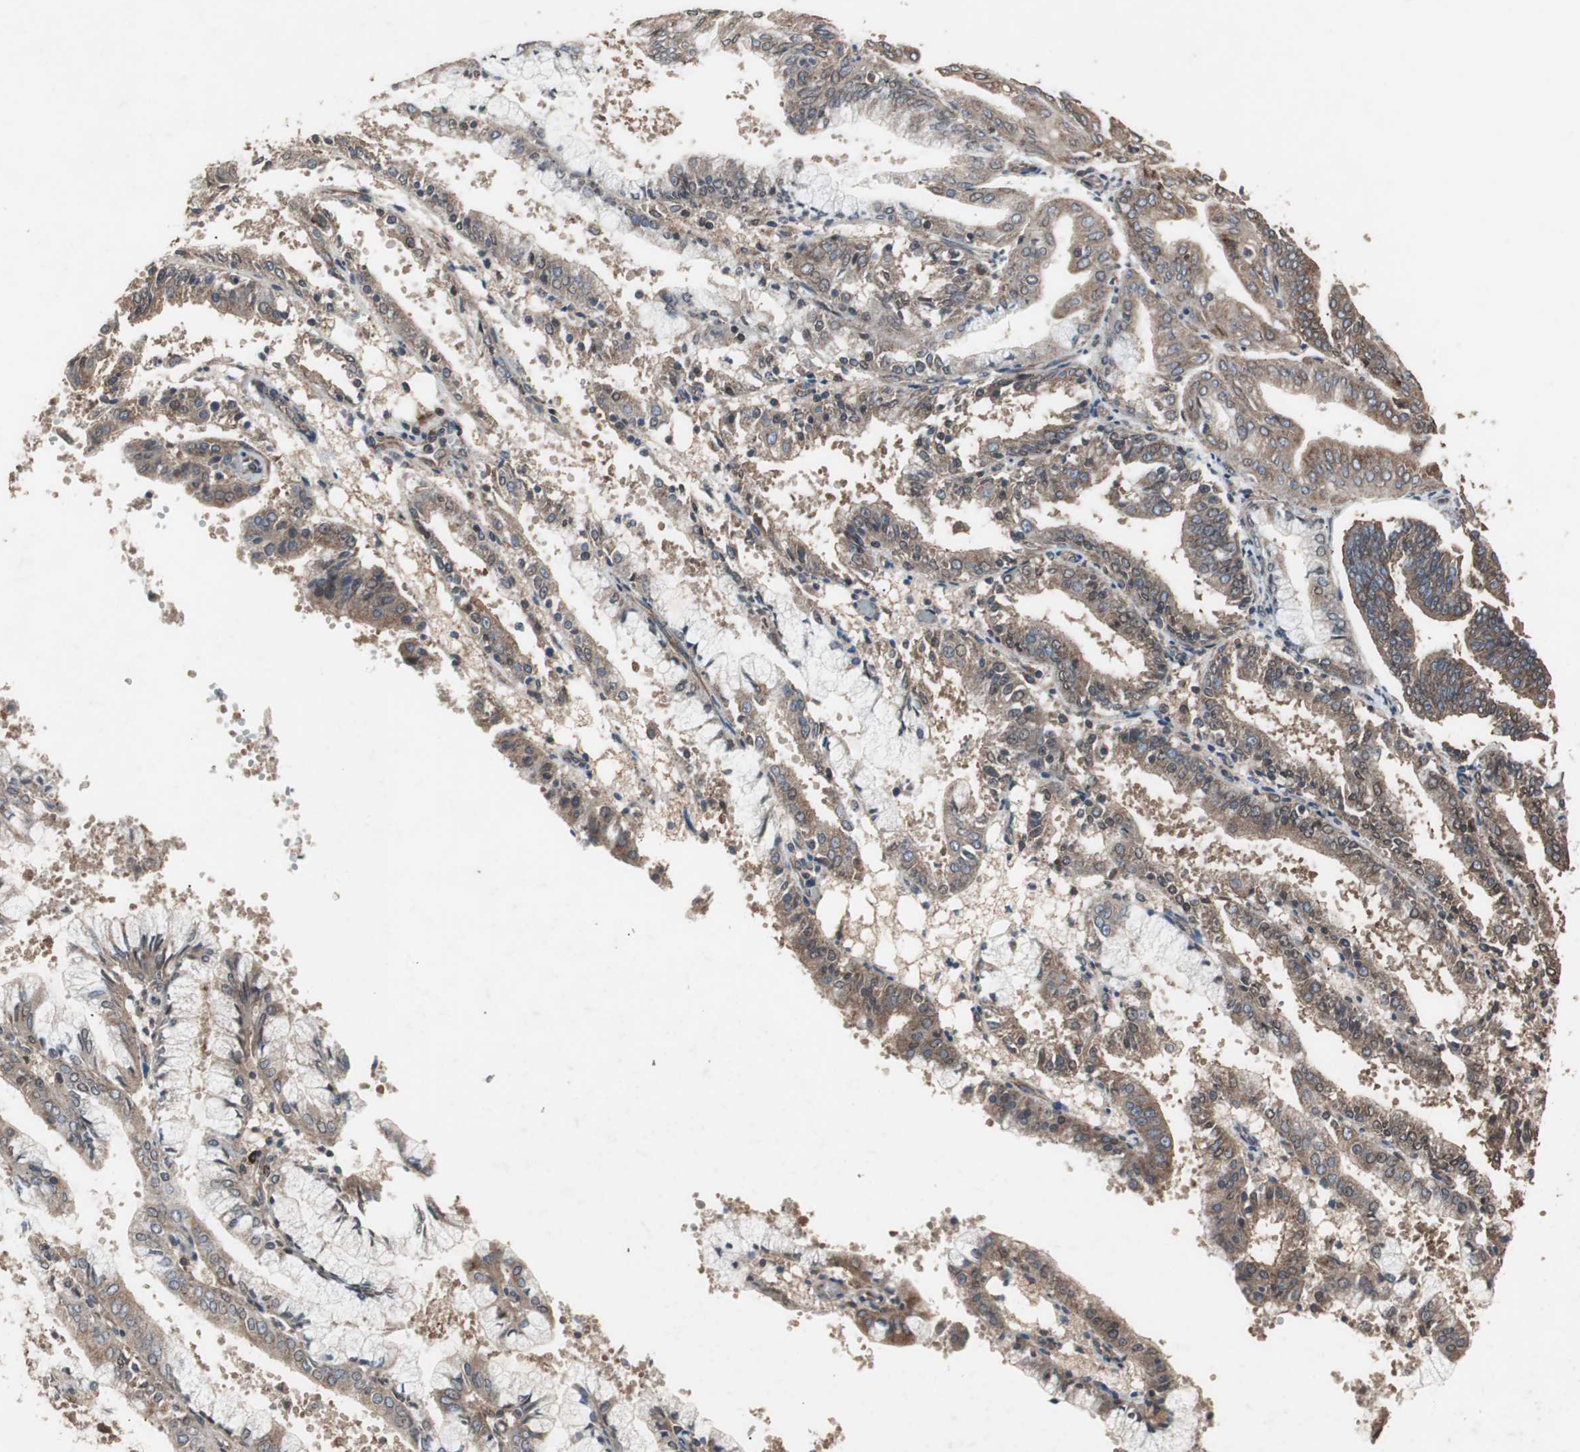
{"staining": {"intensity": "moderate", "quantity": ">75%", "location": "cytoplasmic/membranous"}, "tissue": "endometrial cancer", "cell_type": "Tumor cells", "image_type": "cancer", "snomed": [{"axis": "morphology", "description": "Adenocarcinoma, NOS"}, {"axis": "topography", "description": "Endometrium"}], "caption": "Human adenocarcinoma (endometrial) stained for a protein (brown) demonstrates moderate cytoplasmic/membranous positive expression in approximately >75% of tumor cells.", "gene": "LZTS1", "patient": {"sex": "female", "age": 63}}